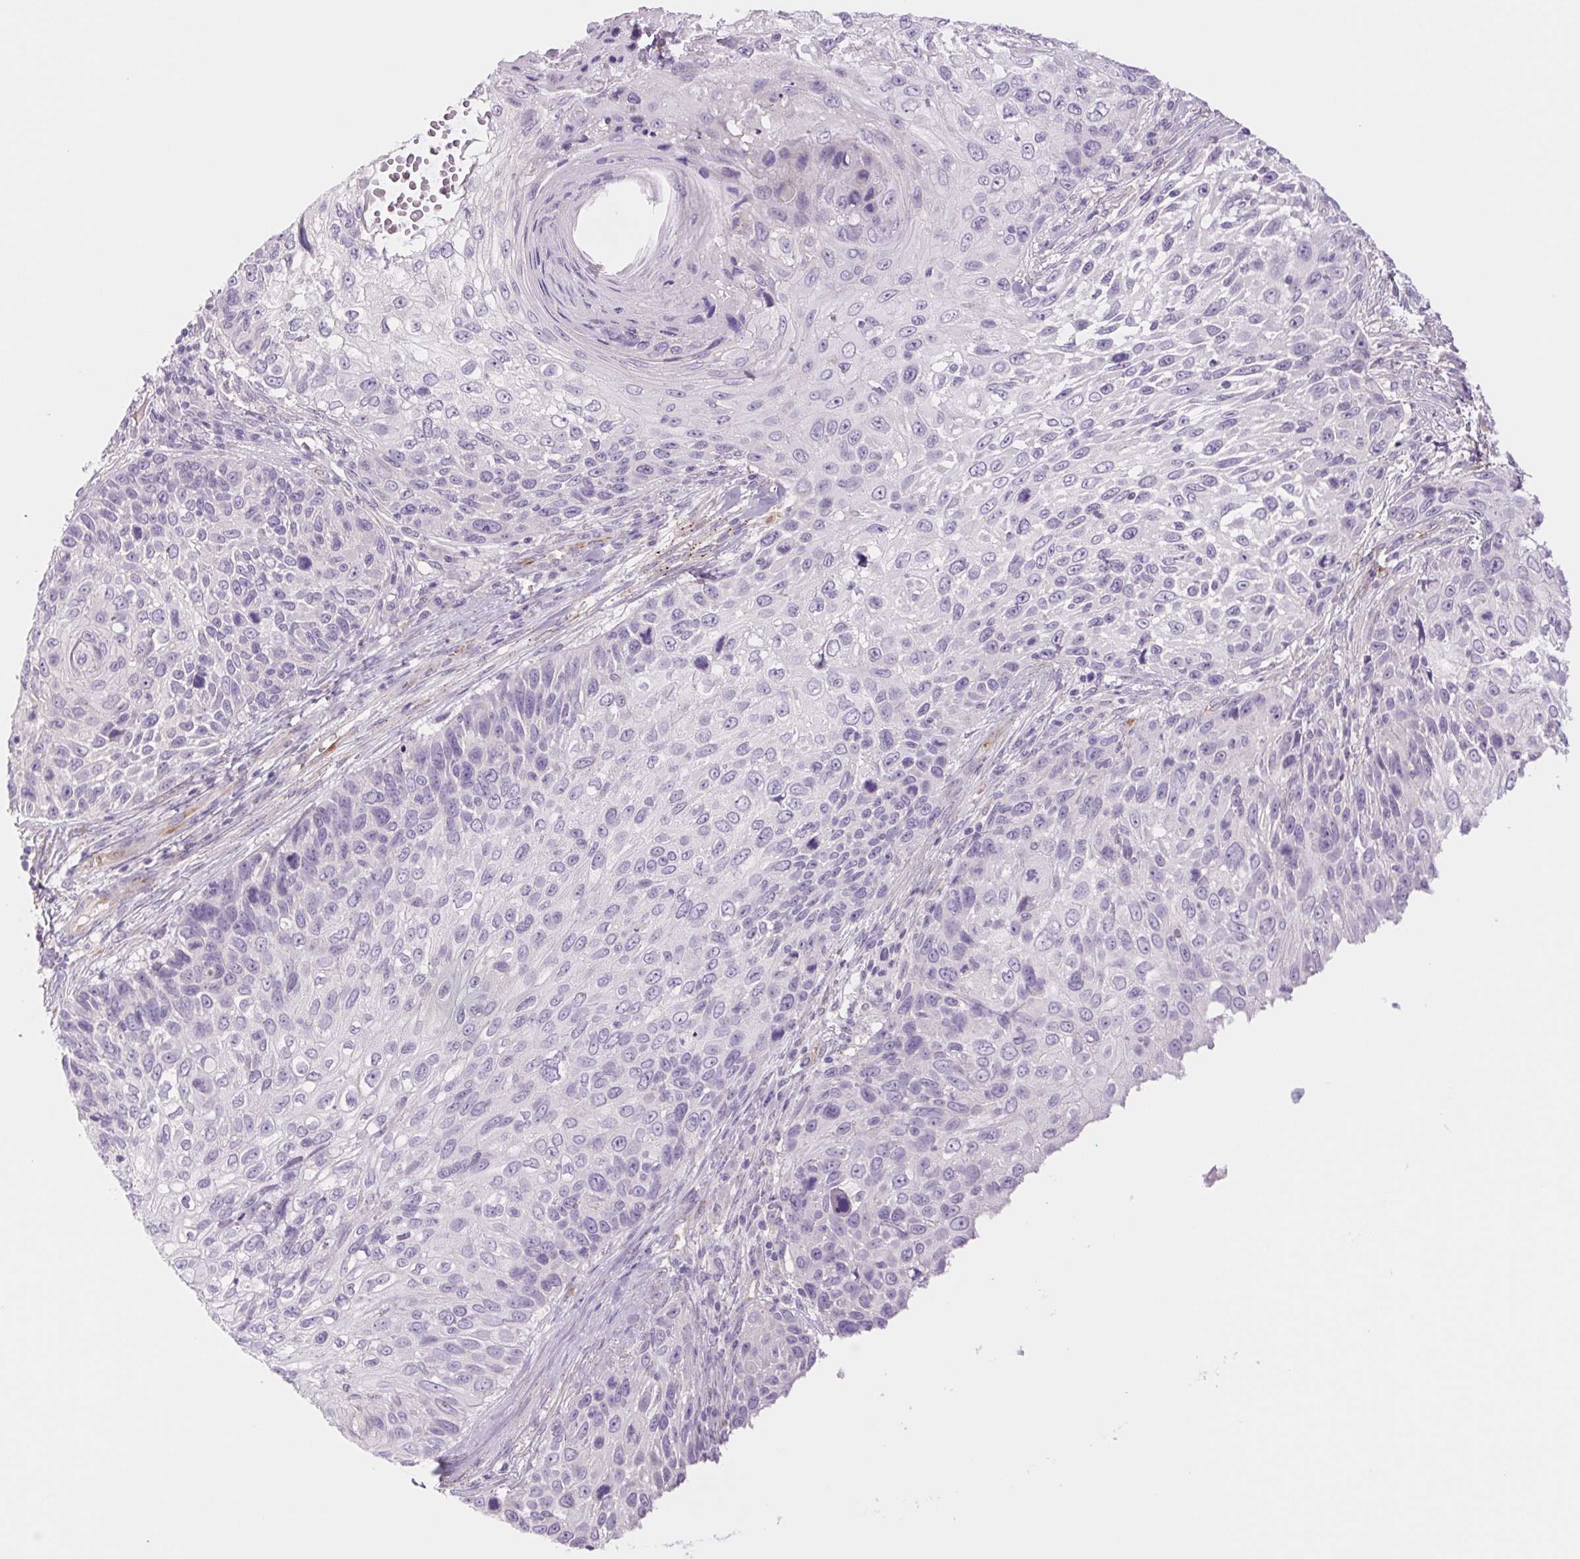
{"staining": {"intensity": "negative", "quantity": "none", "location": "none"}, "tissue": "skin cancer", "cell_type": "Tumor cells", "image_type": "cancer", "snomed": [{"axis": "morphology", "description": "Squamous cell carcinoma, NOS"}, {"axis": "topography", "description": "Skin"}], "caption": "Immunohistochemistry image of neoplastic tissue: skin cancer stained with DAB demonstrates no significant protein staining in tumor cells. (DAB (3,3'-diaminobenzidine) immunohistochemistry (IHC) with hematoxylin counter stain).", "gene": "IGFL3", "patient": {"sex": "male", "age": 92}}